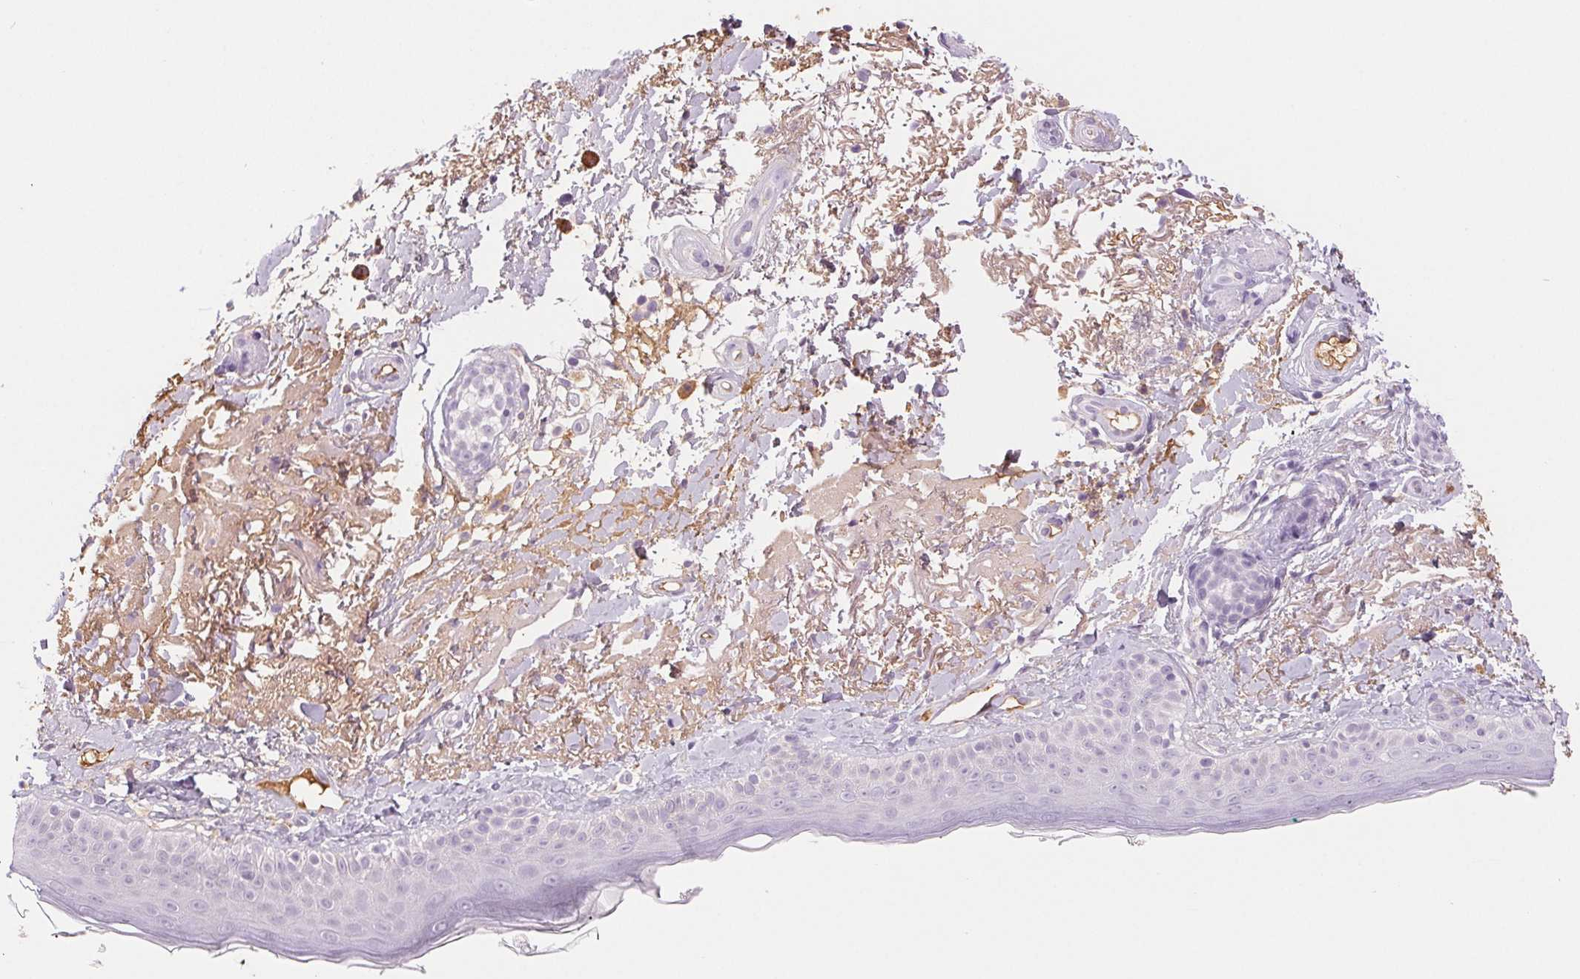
{"staining": {"intensity": "negative", "quantity": "none", "location": "none"}, "tissue": "skin", "cell_type": "Fibroblasts", "image_type": "normal", "snomed": [{"axis": "morphology", "description": "Normal tissue, NOS"}, {"axis": "topography", "description": "Skin"}], "caption": "A high-resolution histopathology image shows immunohistochemistry (IHC) staining of unremarkable skin, which displays no significant positivity in fibroblasts.", "gene": "IFIT1B", "patient": {"sex": "male", "age": 73}}